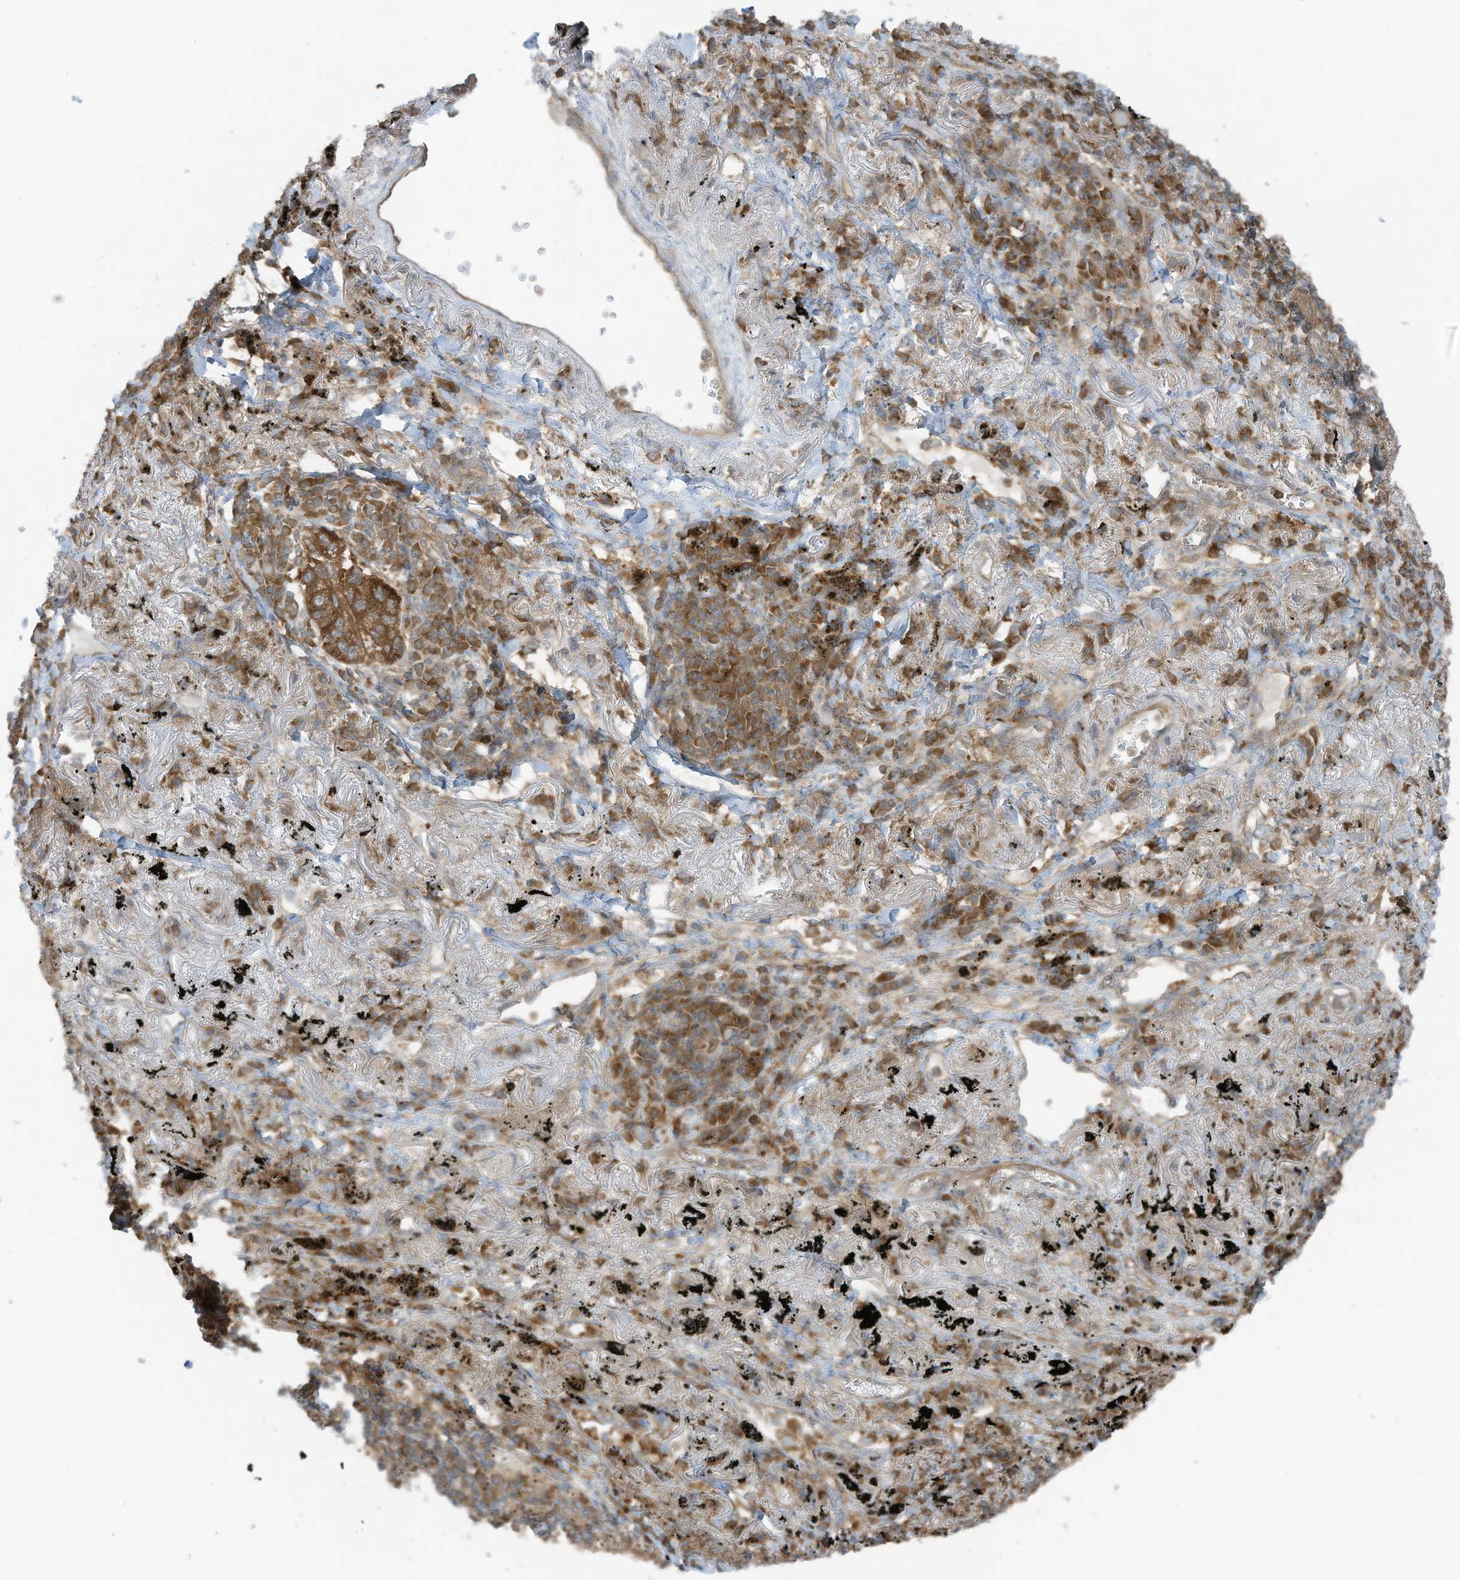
{"staining": {"intensity": "moderate", "quantity": ">75%", "location": "cytoplasmic/membranous"}, "tissue": "lung cancer", "cell_type": "Tumor cells", "image_type": "cancer", "snomed": [{"axis": "morphology", "description": "Adenocarcinoma, NOS"}, {"axis": "topography", "description": "Lung"}], "caption": "A brown stain labels moderate cytoplasmic/membranous staining of a protein in lung cancer (adenocarcinoma) tumor cells. (Brightfield microscopy of DAB IHC at high magnification).", "gene": "OLA1", "patient": {"sex": "male", "age": 65}}